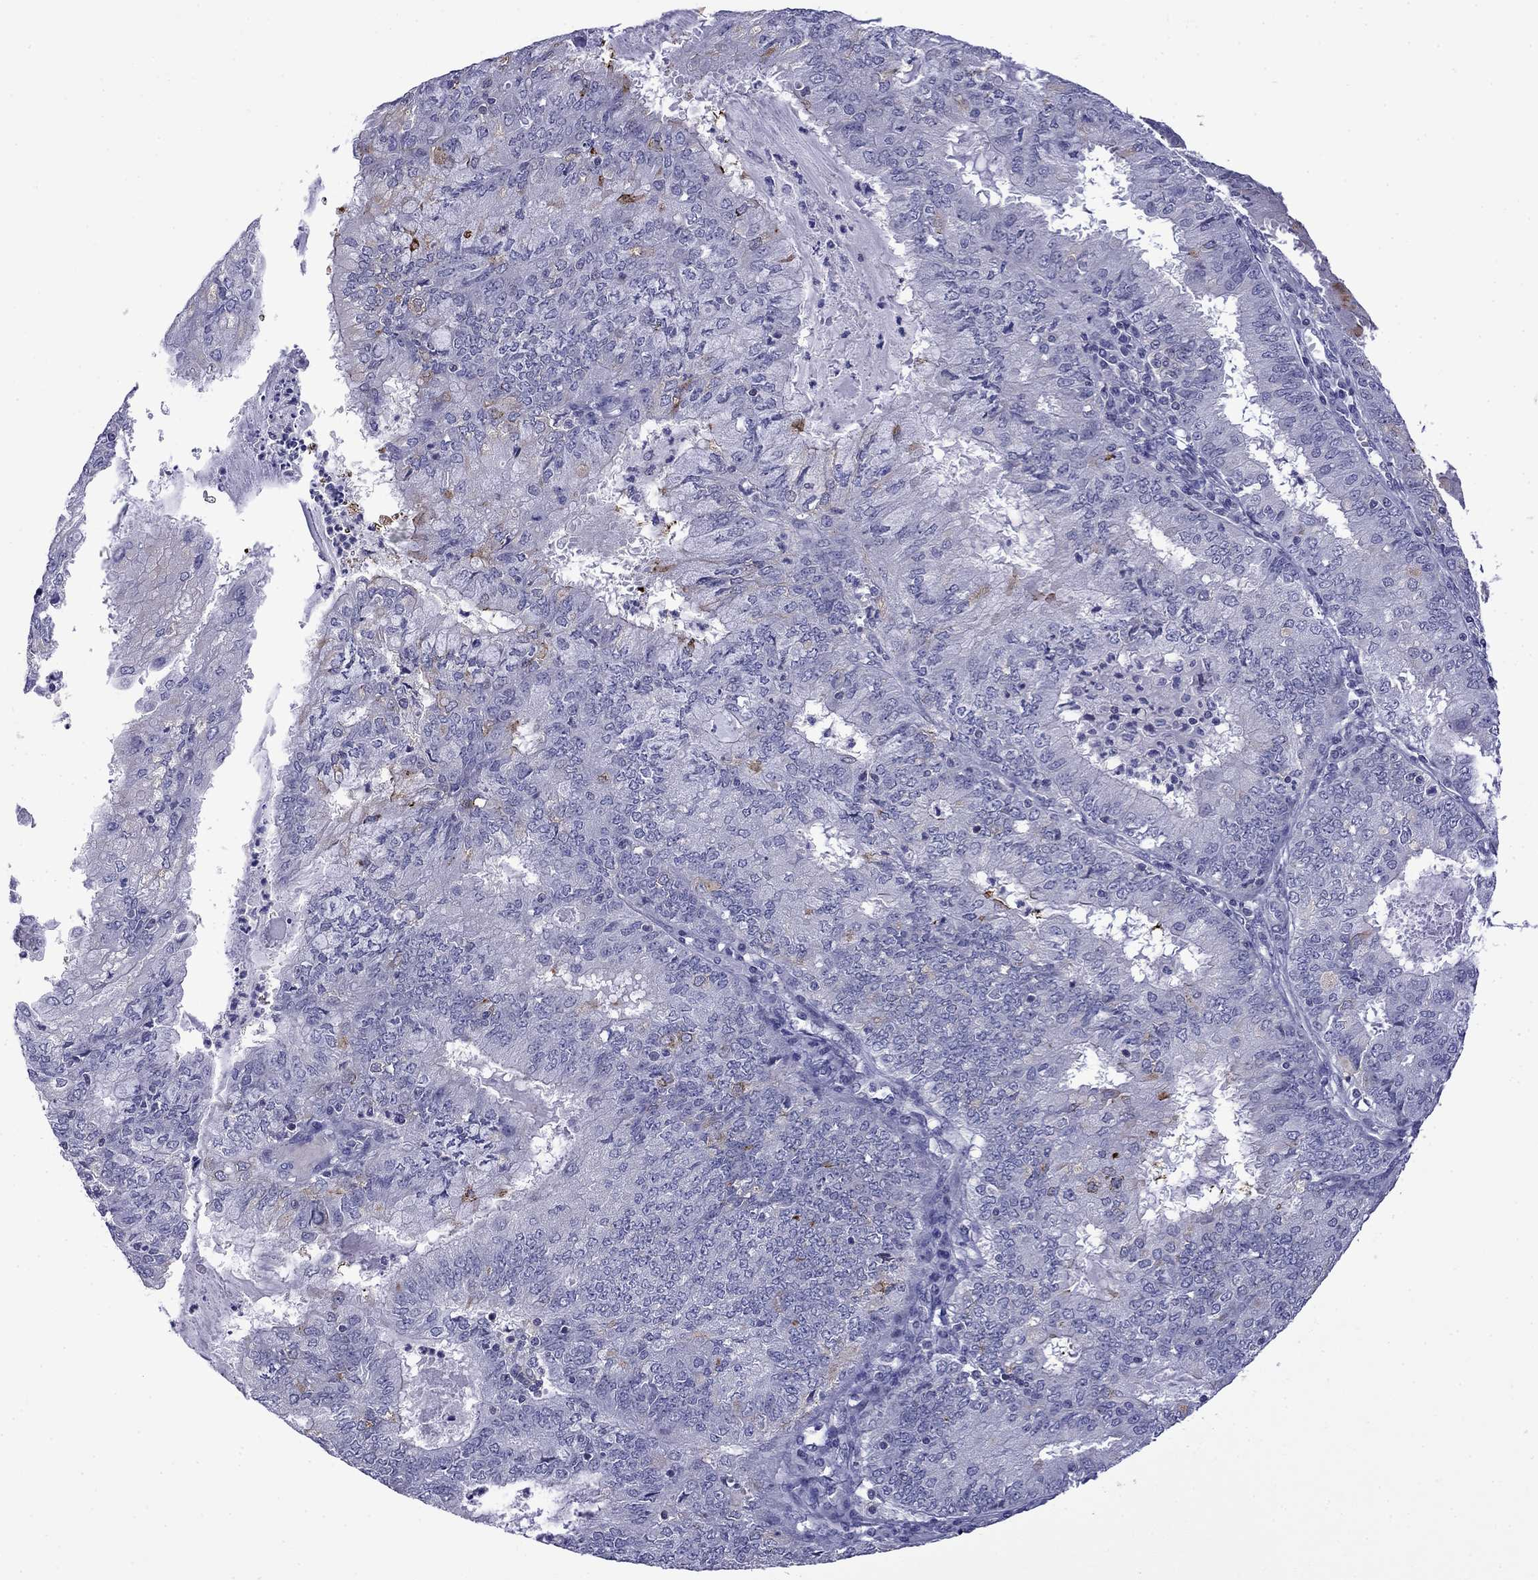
{"staining": {"intensity": "negative", "quantity": "none", "location": "none"}, "tissue": "endometrial cancer", "cell_type": "Tumor cells", "image_type": "cancer", "snomed": [{"axis": "morphology", "description": "Adenocarcinoma, NOS"}, {"axis": "topography", "description": "Endometrium"}], "caption": "High power microscopy image of an IHC photomicrograph of endometrial cancer, revealing no significant positivity in tumor cells.", "gene": "PRR18", "patient": {"sex": "female", "age": 57}}